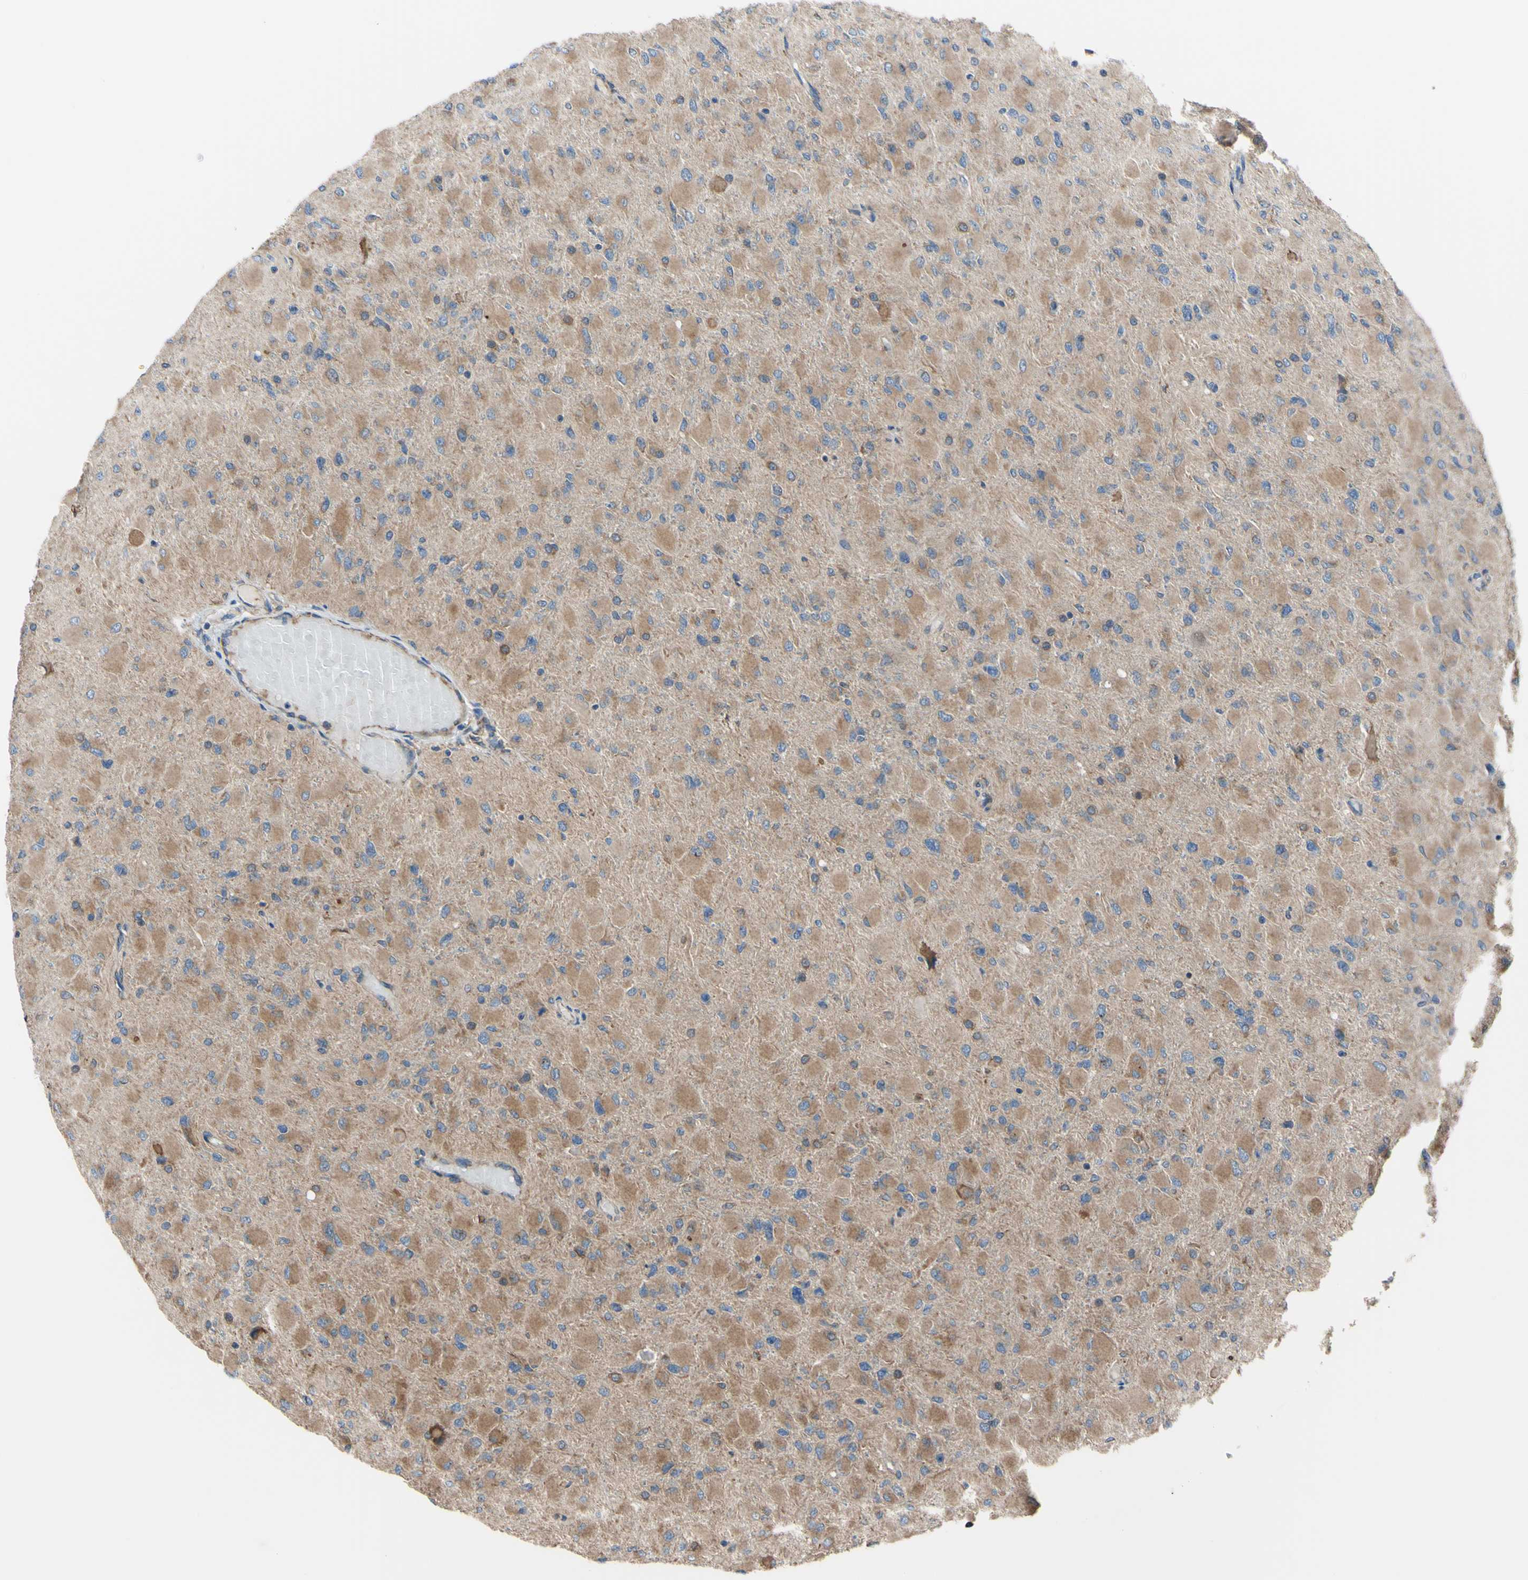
{"staining": {"intensity": "moderate", "quantity": ">75%", "location": "cytoplasmic/membranous"}, "tissue": "glioma", "cell_type": "Tumor cells", "image_type": "cancer", "snomed": [{"axis": "morphology", "description": "Glioma, malignant, High grade"}, {"axis": "topography", "description": "Cerebral cortex"}], "caption": "Immunohistochemistry photomicrograph of neoplastic tissue: human malignant glioma (high-grade) stained using immunohistochemistry (IHC) displays medium levels of moderate protein expression localized specifically in the cytoplasmic/membranous of tumor cells, appearing as a cytoplasmic/membranous brown color.", "gene": "BMF", "patient": {"sex": "female", "age": 36}}